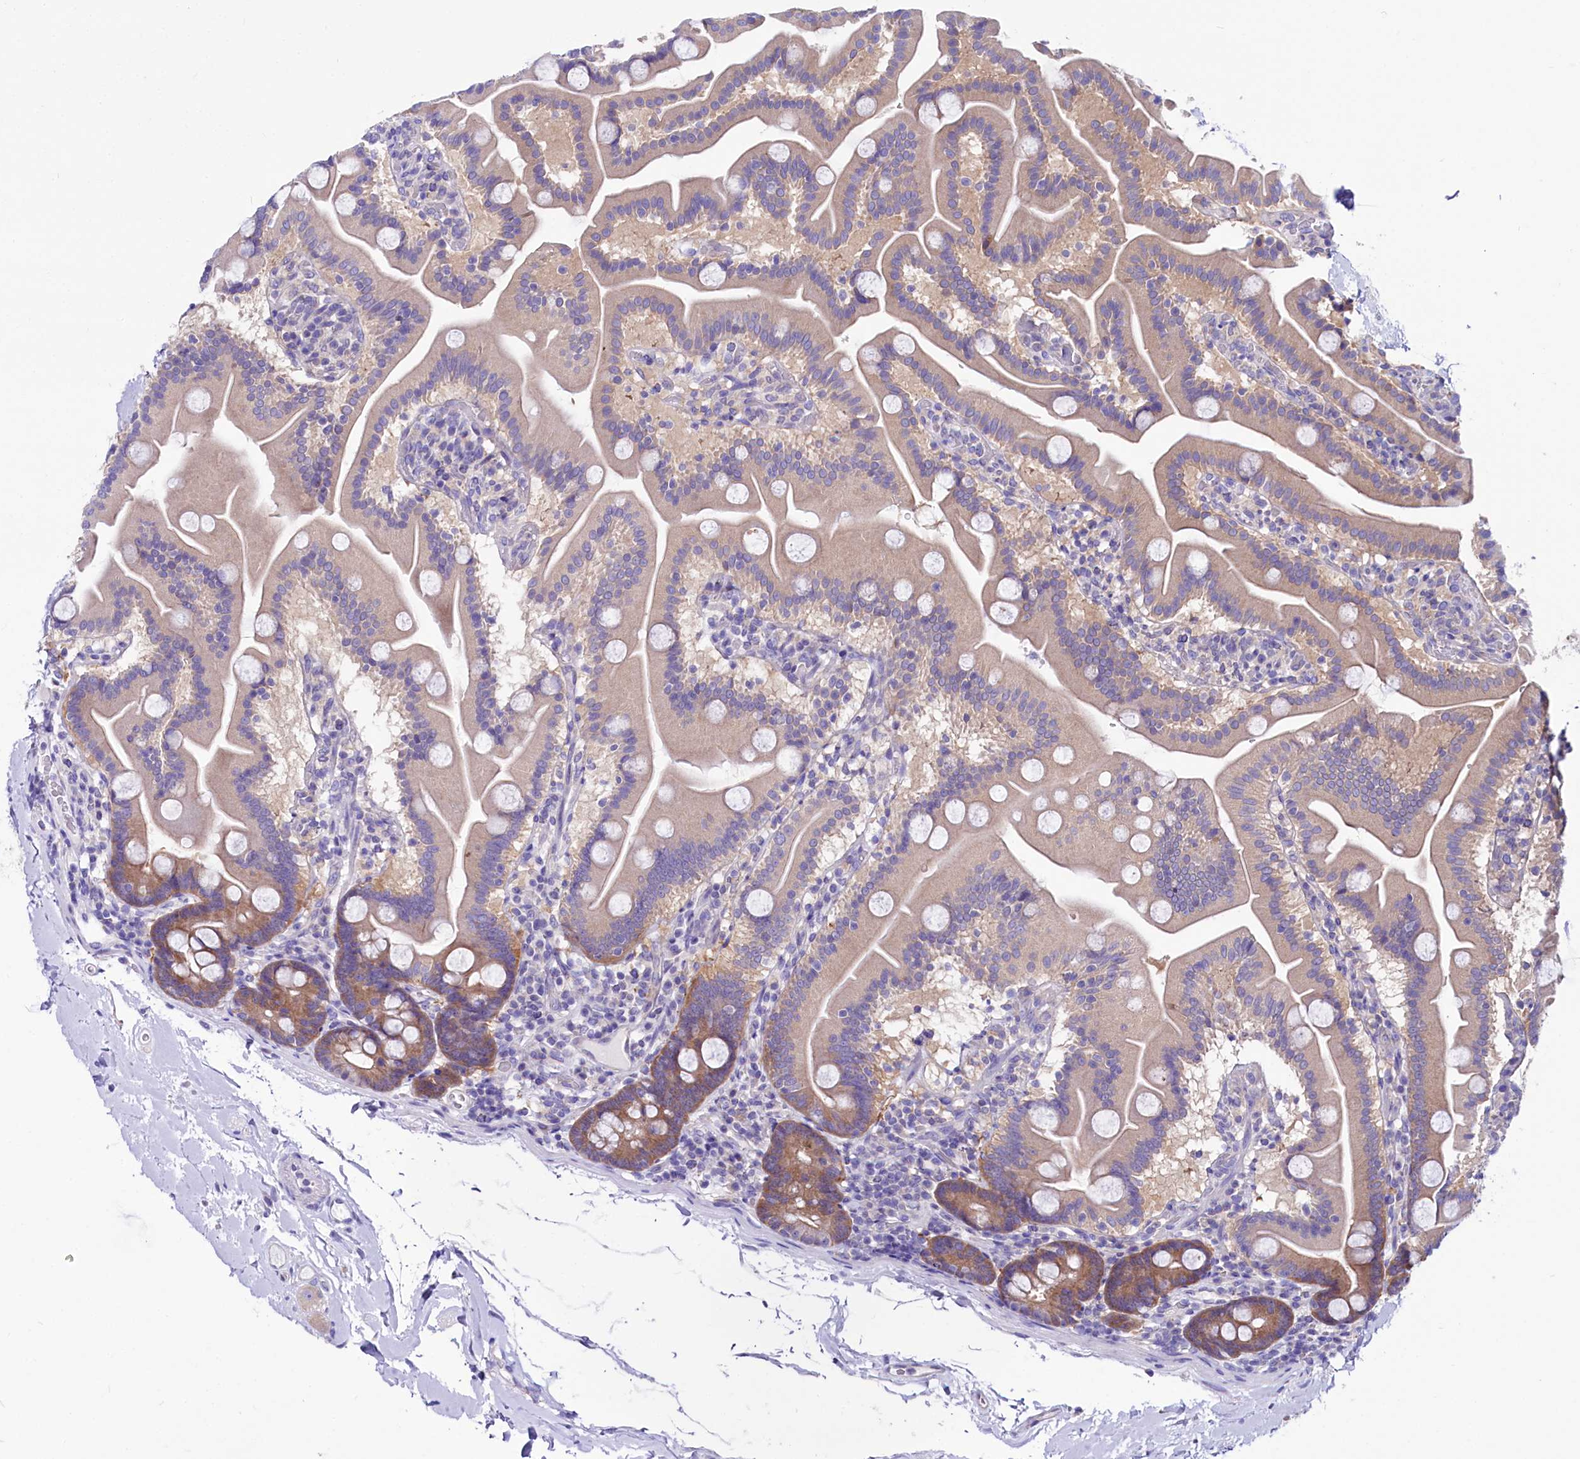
{"staining": {"intensity": "moderate", "quantity": "25%-75%", "location": "cytoplasmic/membranous"}, "tissue": "duodenum", "cell_type": "Glandular cells", "image_type": "normal", "snomed": [{"axis": "morphology", "description": "Normal tissue, NOS"}, {"axis": "topography", "description": "Duodenum"}], "caption": "Human duodenum stained with a brown dye demonstrates moderate cytoplasmic/membranous positive positivity in approximately 25%-75% of glandular cells.", "gene": "ABHD5", "patient": {"sex": "male", "age": 55}}